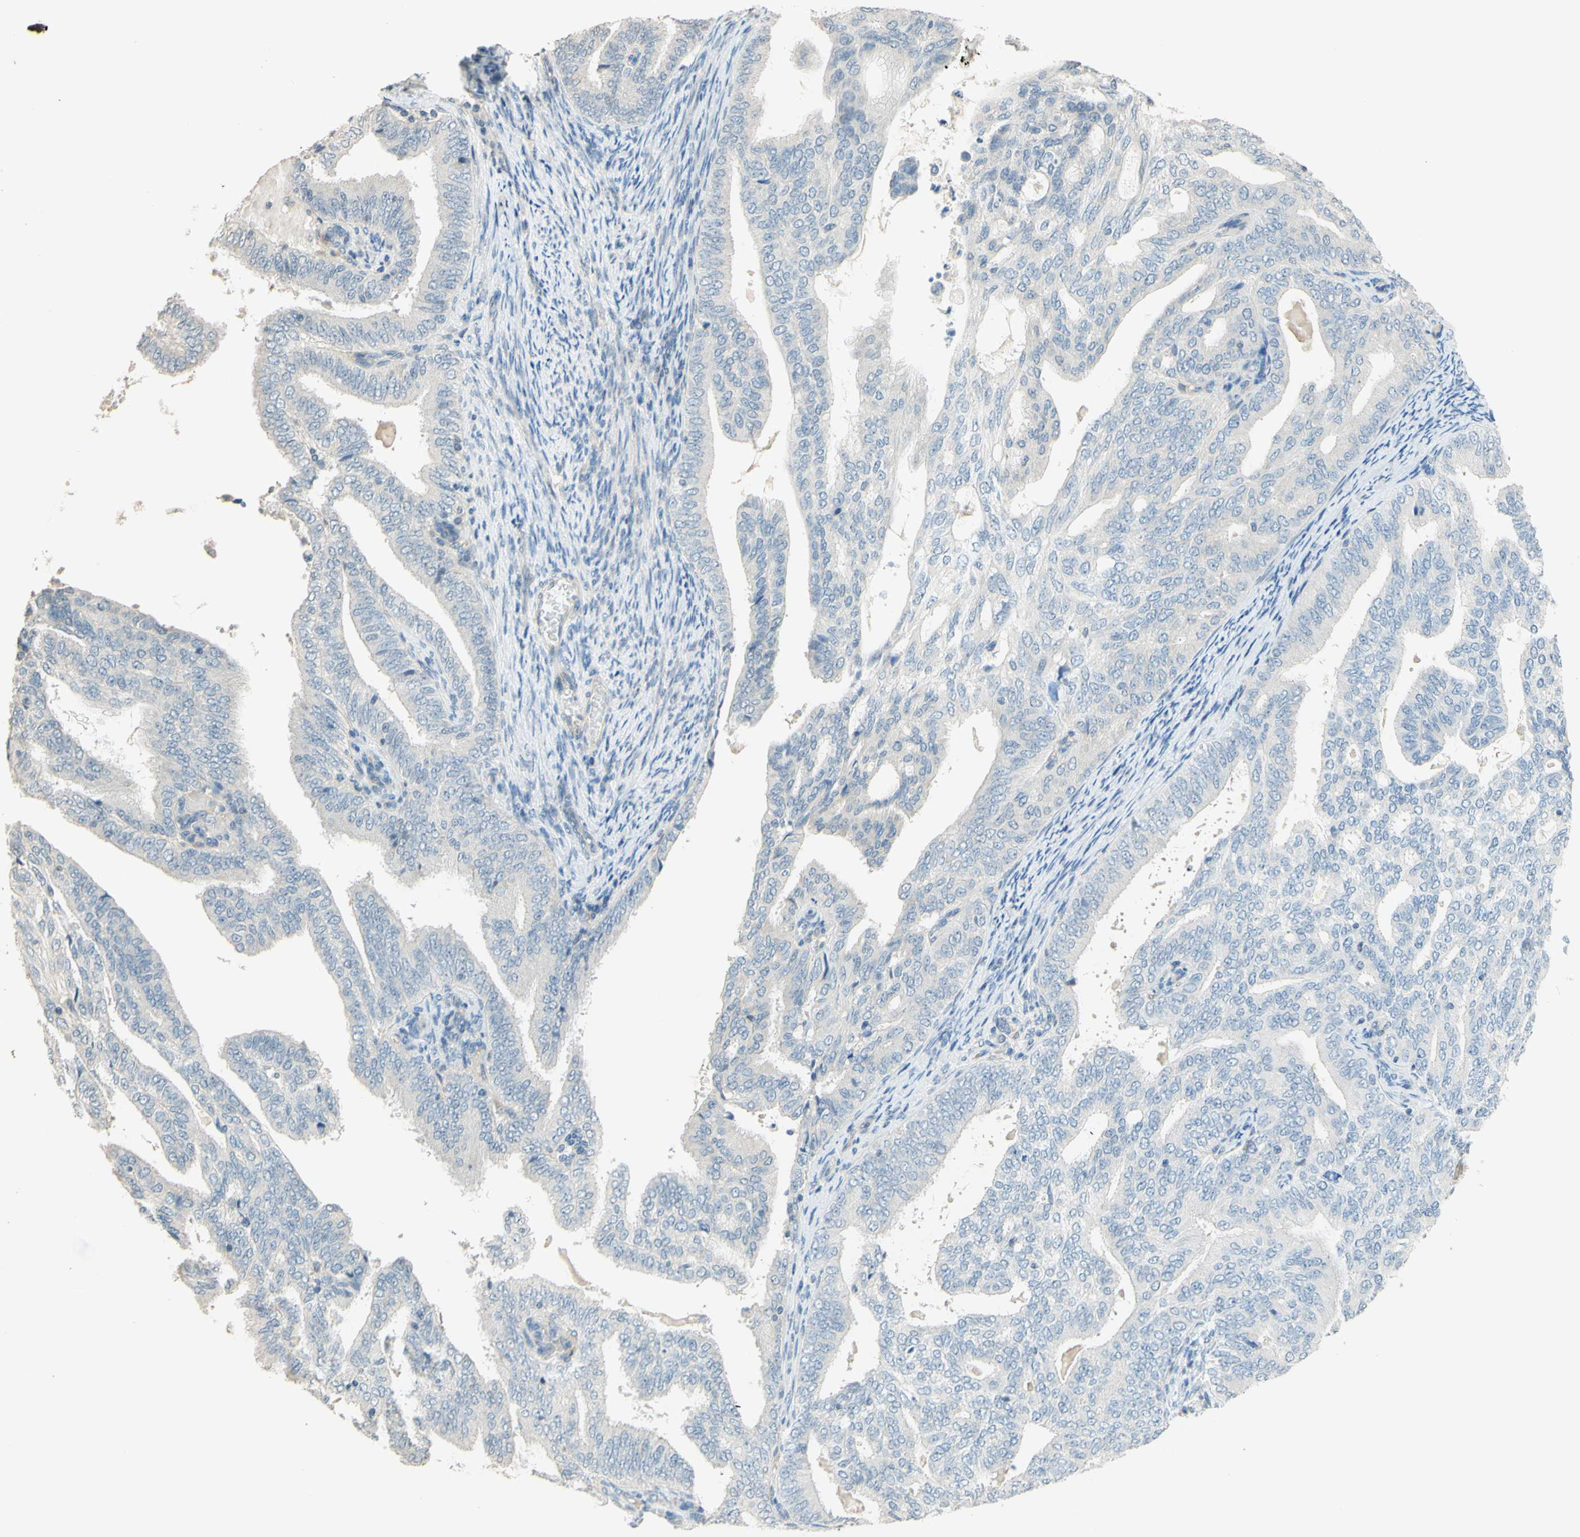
{"staining": {"intensity": "weak", "quantity": "25%-75%", "location": "cytoplasmic/membranous"}, "tissue": "endometrial cancer", "cell_type": "Tumor cells", "image_type": "cancer", "snomed": [{"axis": "morphology", "description": "Adenocarcinoma, NOS"}, {"axis": "topography", "description": "Endometrium"}], "caption": "Human adenocarcinoma (endometrial) stained with a protein marker demonstrates weak staining in tumor cells.", "gene": "MAG", "patient": {"sex": "female", "age": 58}}